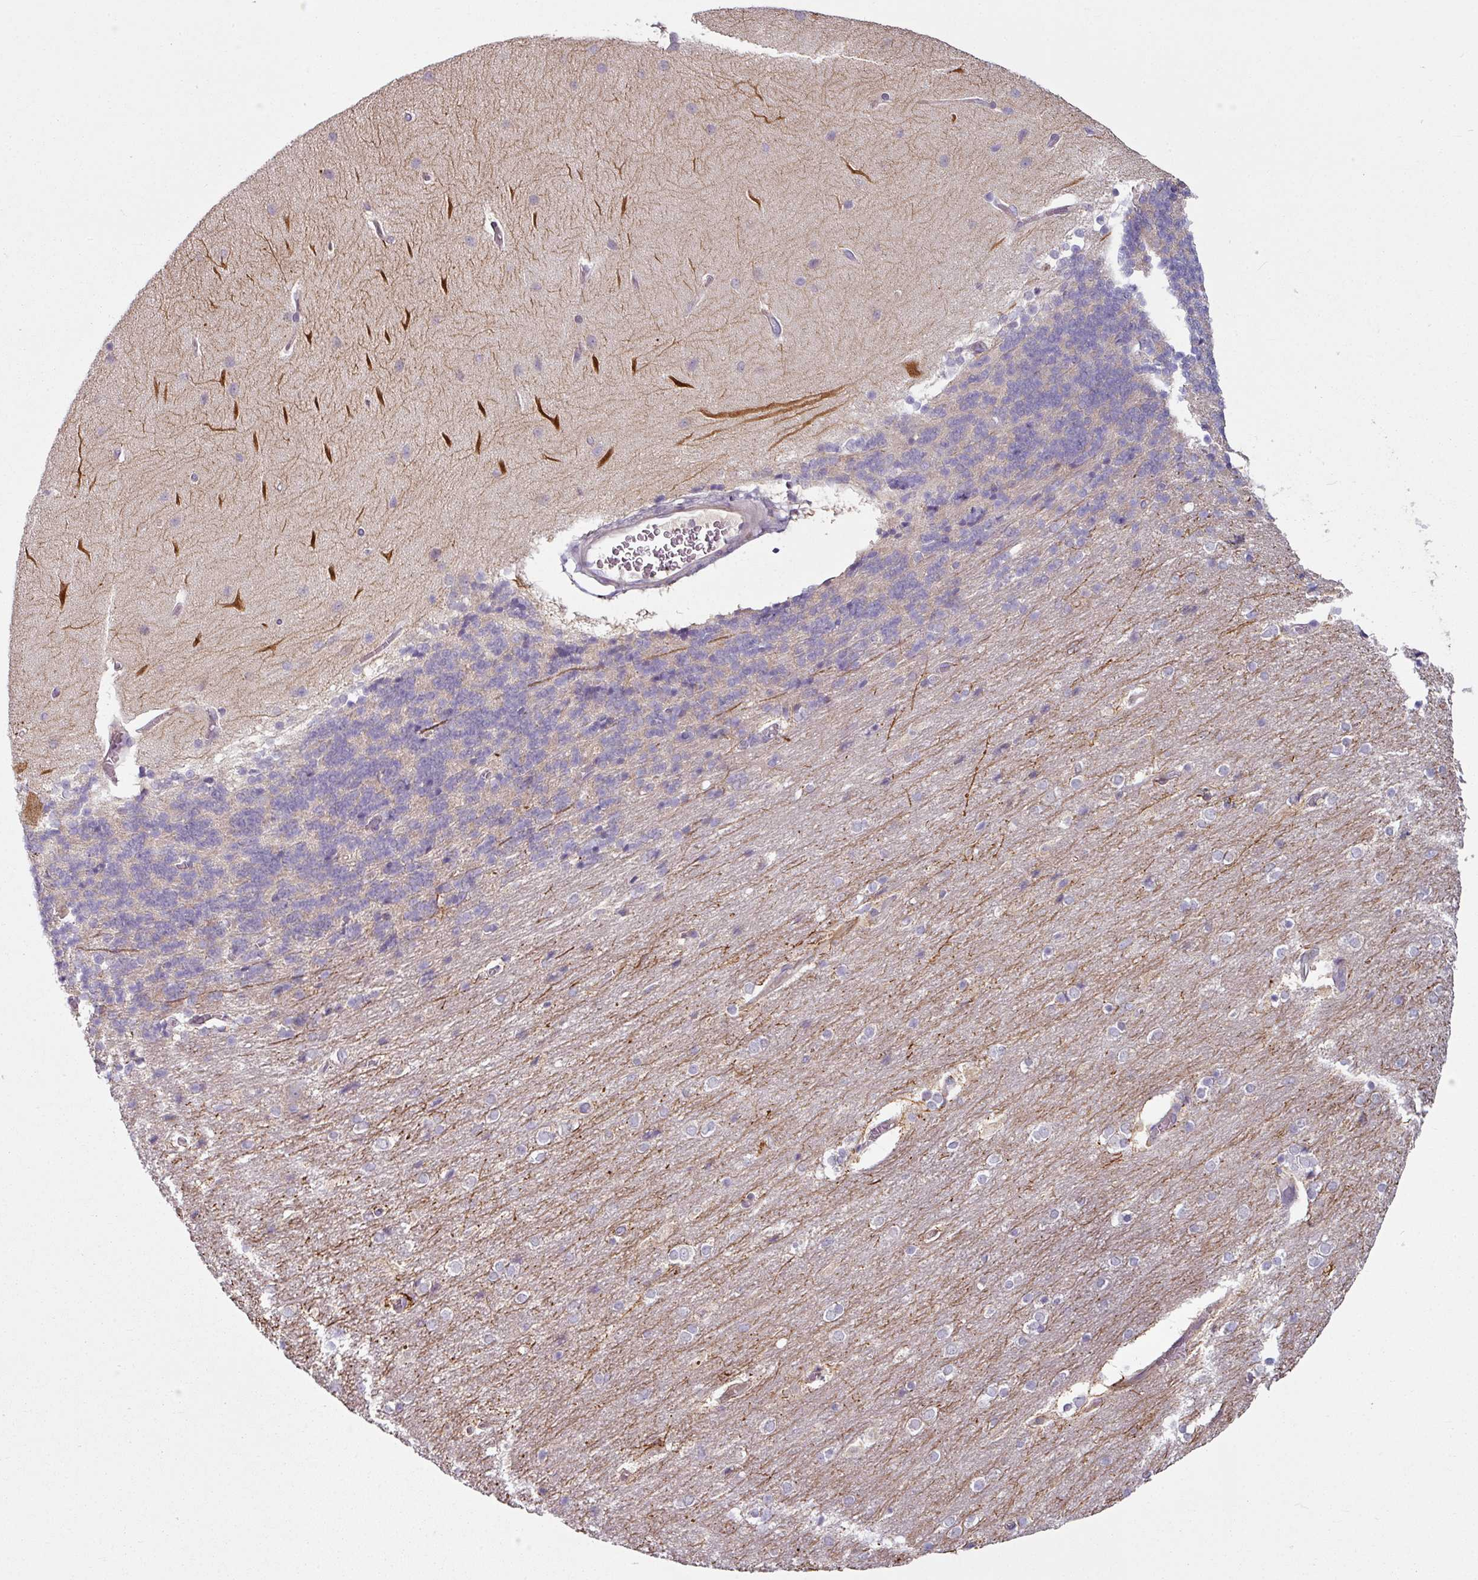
{"staining": {"intensity": "weak", "quantity": "25%-75%", "location": "cytoplasmic/membranous"}, "tissue": "cerebellum", "cell_type": "Cells in granular layer", "image_type": "normal", "snomed": [{"axis": "morphology", "description": "Normal tissue, NOS"}, {"axis": "topography", "description": "Cerebellum"}], "caption": "About 25%-75% of cells in granular layer in unremarkable cerebellum exhibit weak cytoplasmic/membranous protein staining as visualized by brown immunohistochemical staining.", "gene": "MTMR14", "patient": {"sex": "female", "age": 54}}